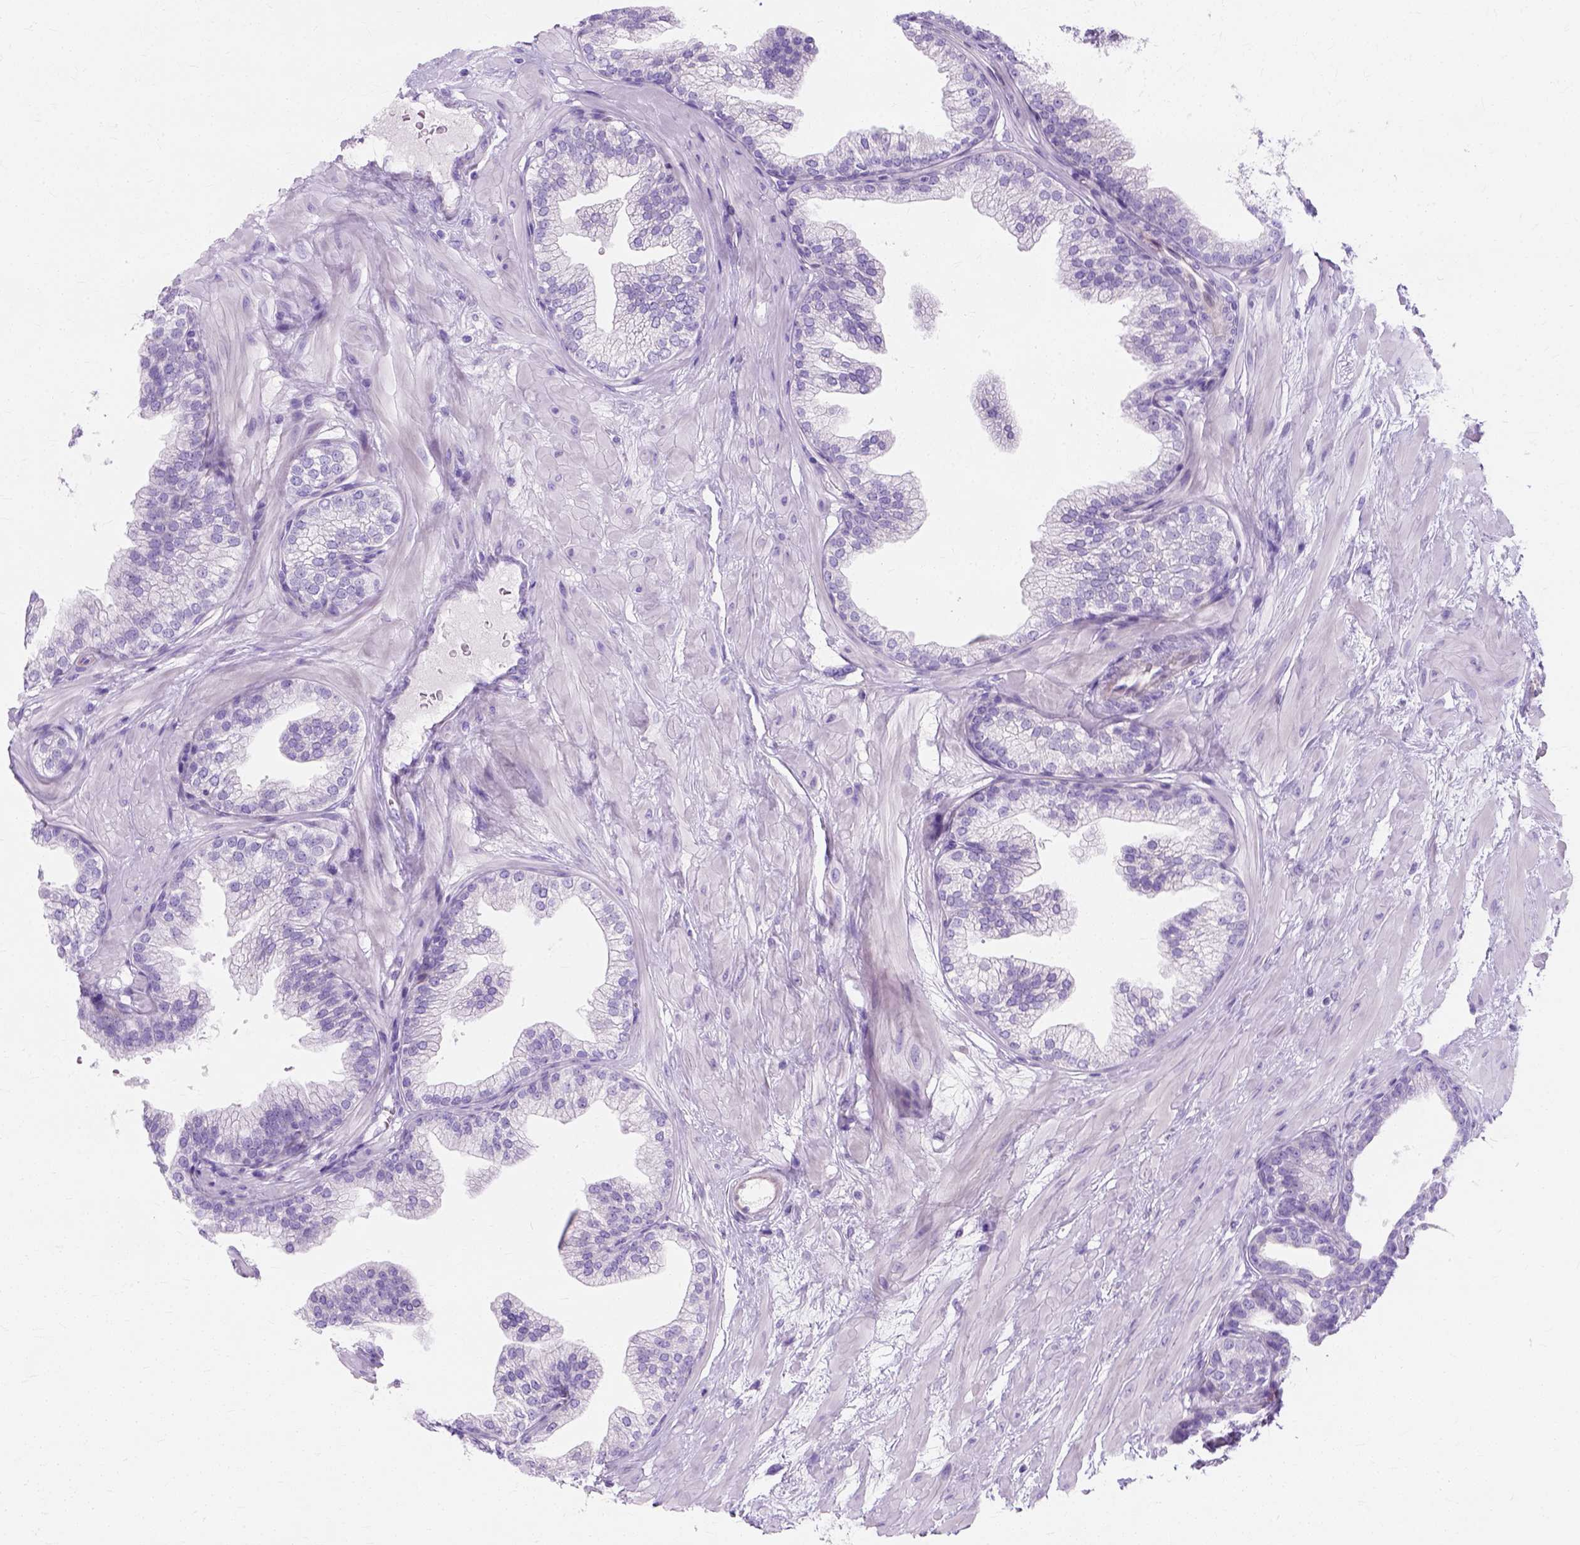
{"staining": {"intensity": "negative", "quantity": "none", "location": "none"}, "tissue": "prostate", "cell_type": "Glandular cells", "image_type": "normal", "snomed": [{"axis": "morphology", "description": "Normal tissue, NOS"}, {"axis": "topography", "description": "Prostate"}], "caption": "Glandular cells show no significant expression in unremarkable prostate. The staining is performed using DAB (3,3'-diaminobenzidine) brown chromogen with nuclei counter-stained in using hematoxylin.", "gene": "MYH15", "patient": {"sex": "male", "age": 37}}